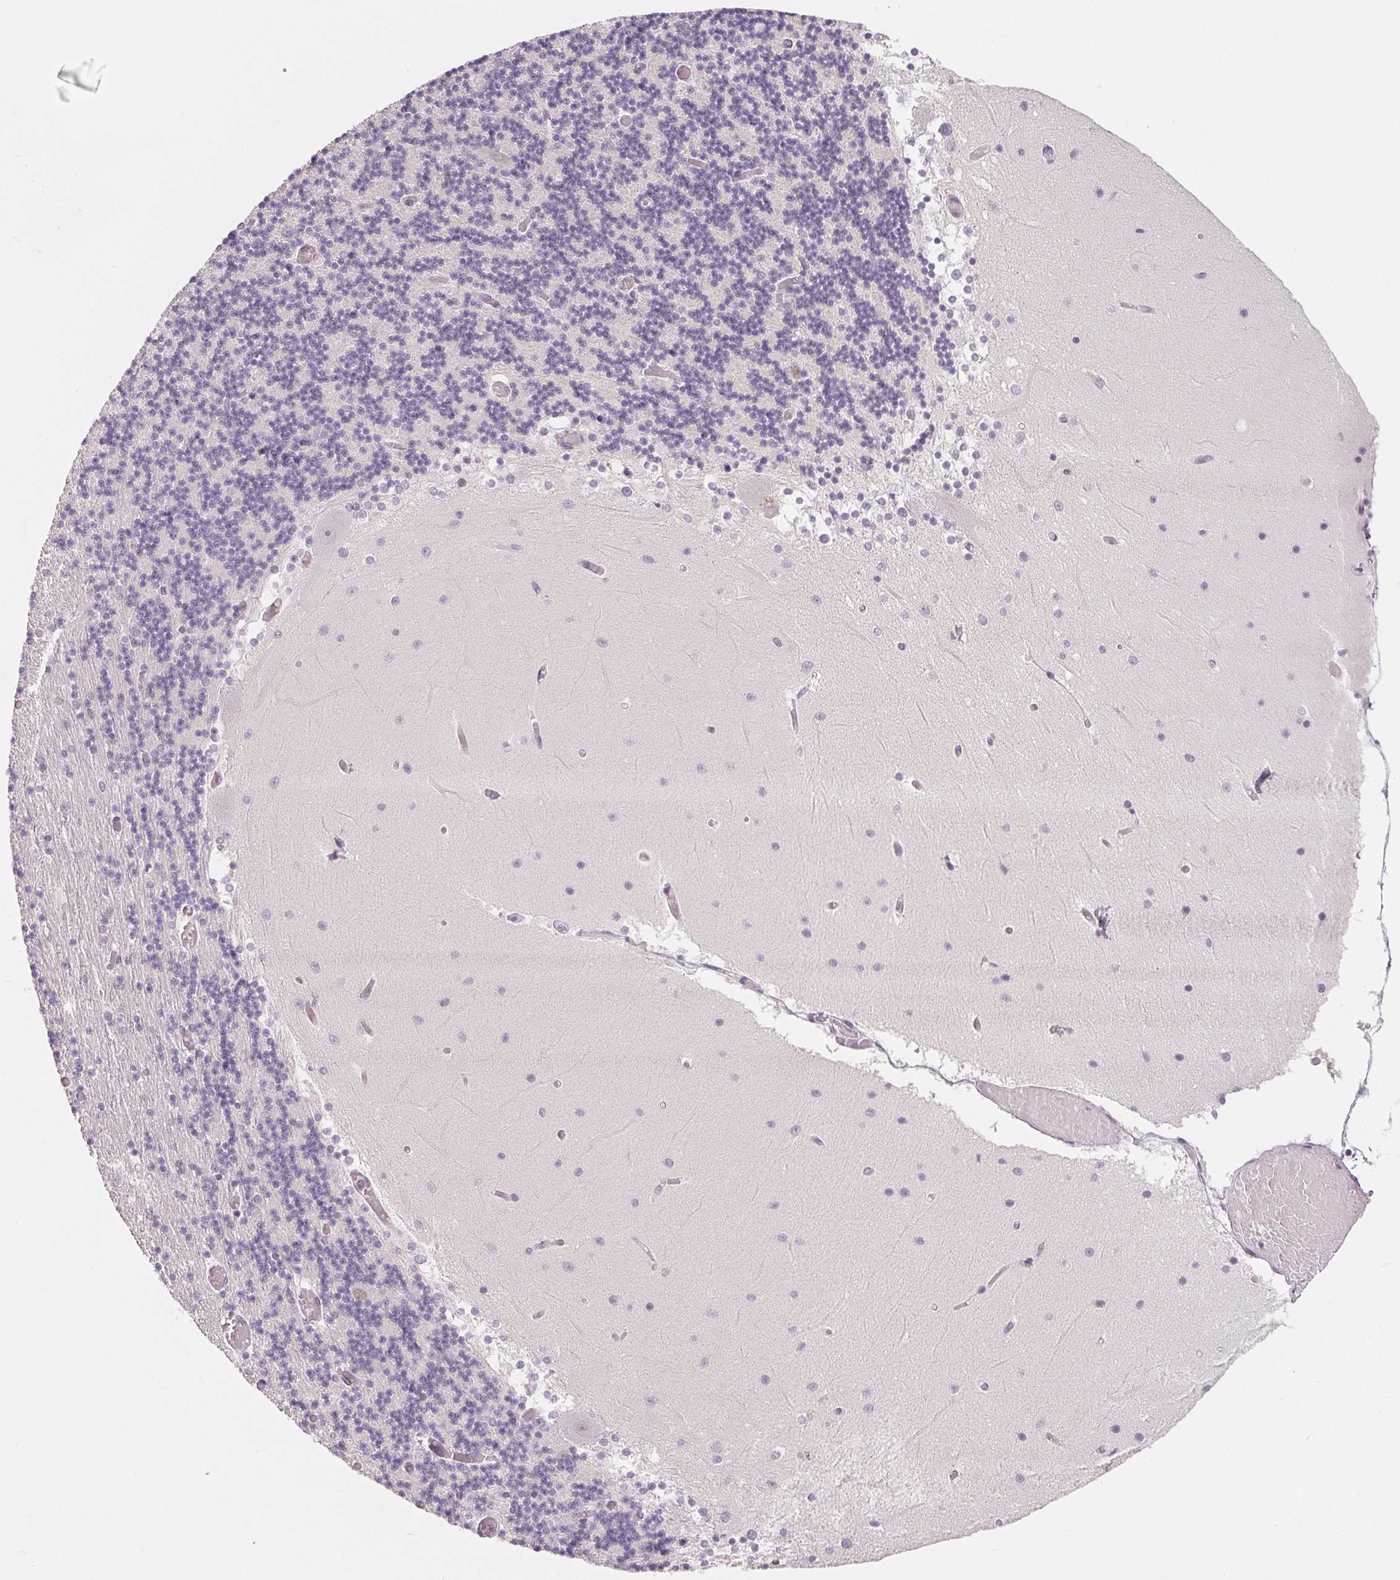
{"staining": {"intensity": "negative", "quantity": "none", "location": "none"}, "tissue": "cerebellum", "cell_type": "Cells in granular layer", "image_type": "normal", "snomed": [{"axis": "morphology", "description": "Normal tissue, NOS"}, {"axis": "topography", "description": "Cerebellum"}], "caption": "Immunohistochemical staining of unremarkable human cerebellum exhibits no significant staining in cells in granular layer.", "gene": "NXF3", "patient": {"sex": "female", "age": 28}}